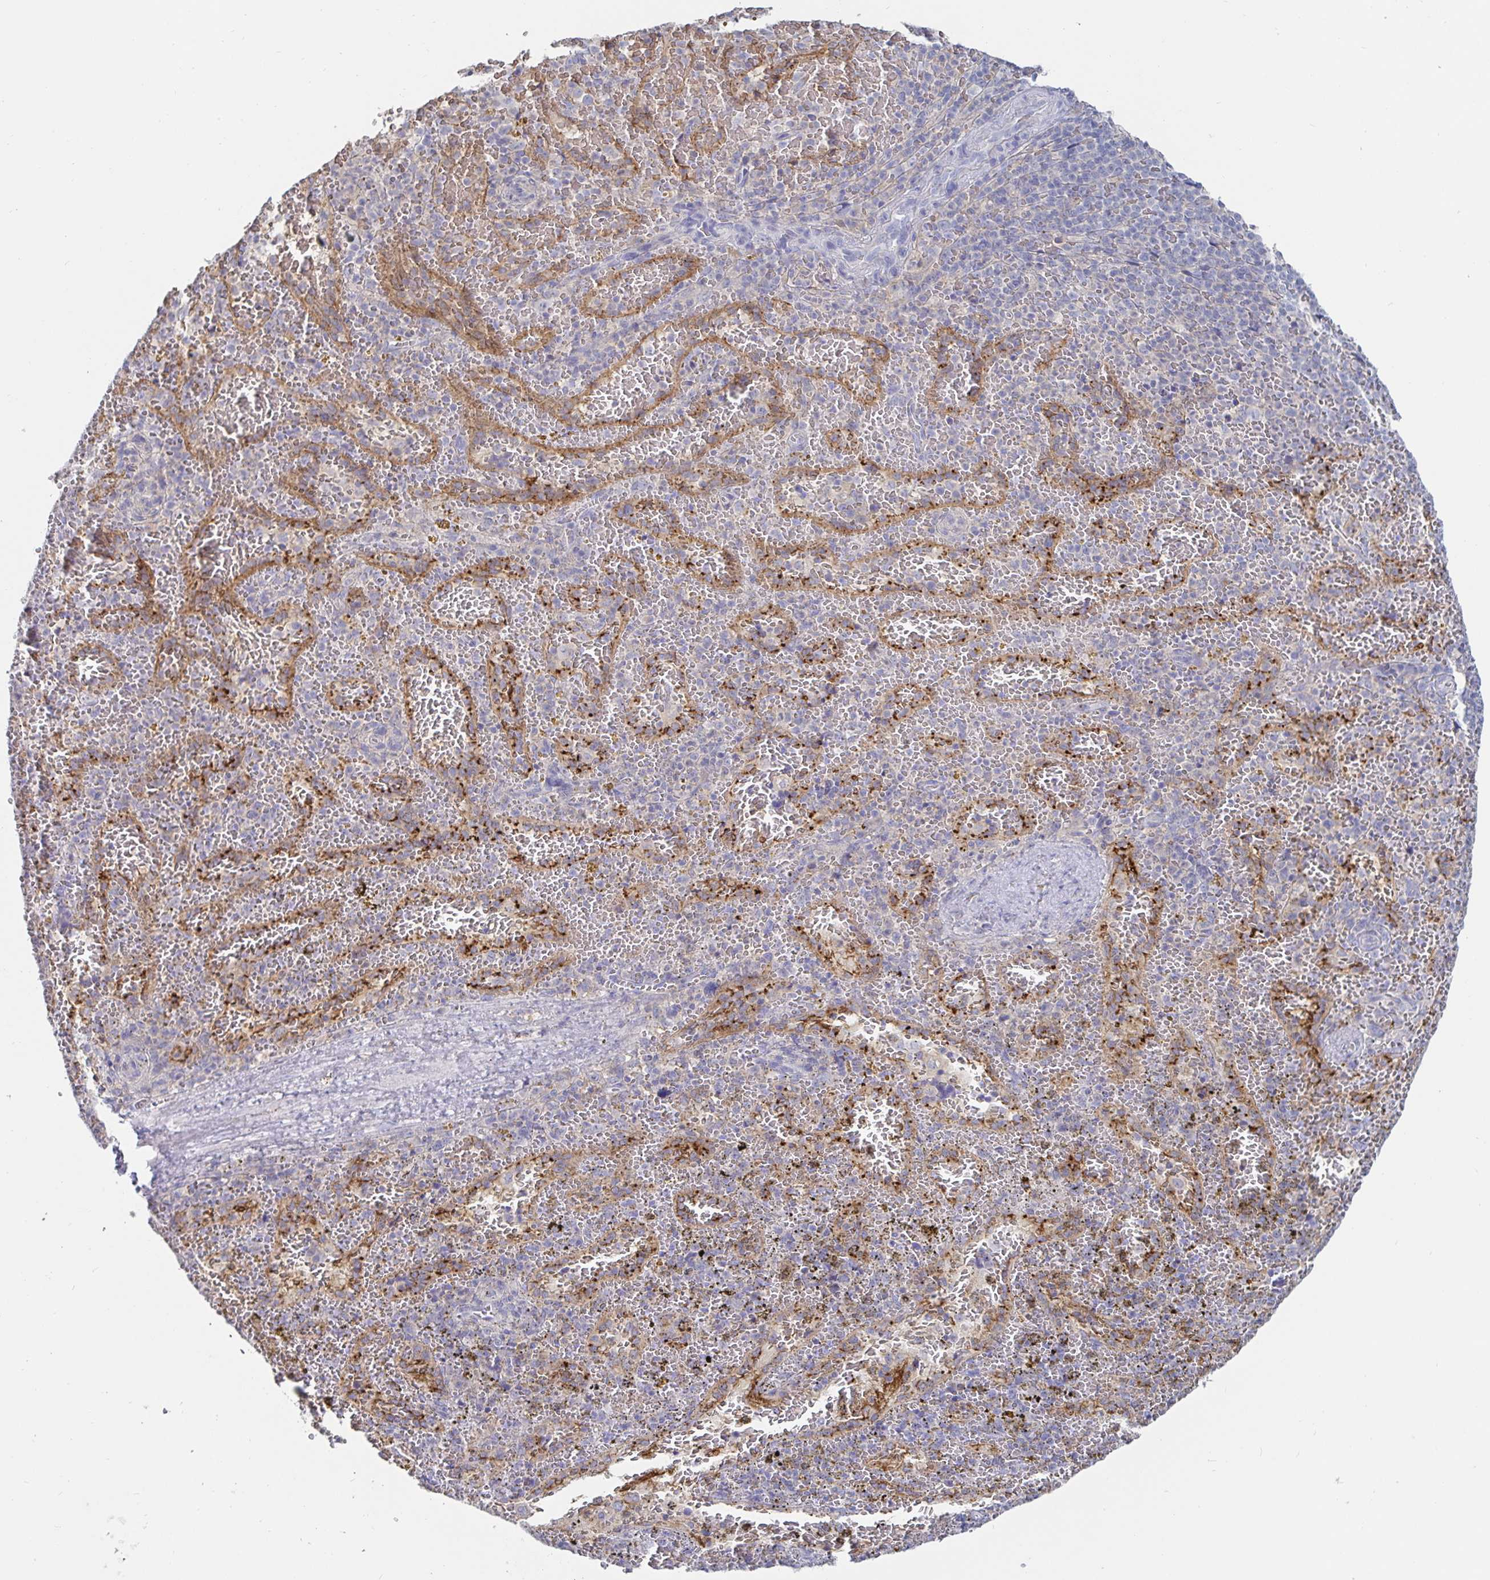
{"staining": {"intensity": "negative", "quantity": "none", "location": "none"}, "tissue": "spleen", "cell_type": "Cells in red pulp", "image_type": "normal", "snomed": [{"axis": "morphology", "description": "Normal tissue, NOS"}, {"axis": "topography", "description": "Spleen"}], "caption": "Immunohistochemistry of unremarkable human spleen displays no staining in cells in red pulp.", "gene": "SPPL3", "patient": {"sex": "female", "age": 50}}